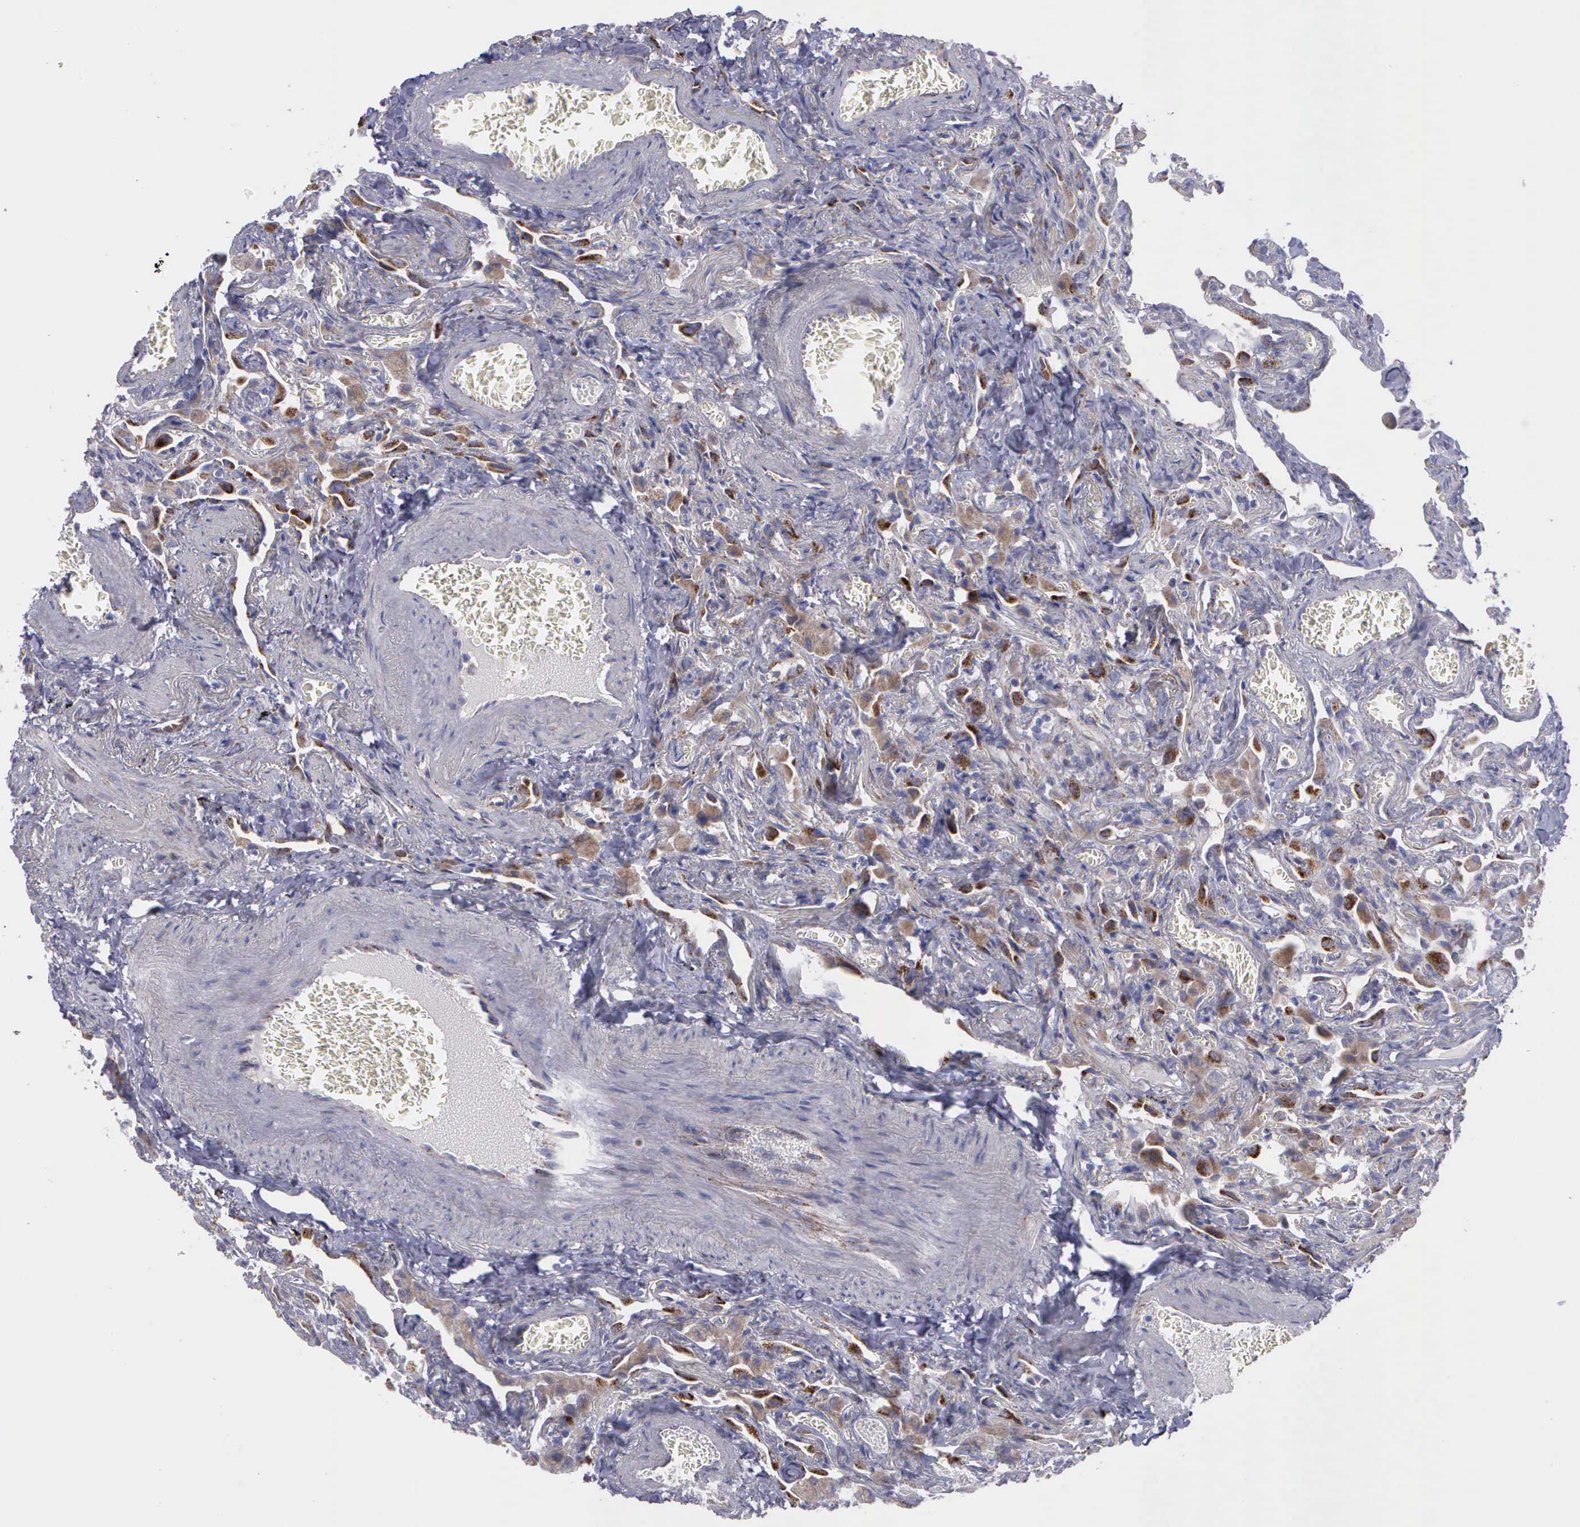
{"staining": {"intensity": "moderate", "quantity": ">75%", "location": "cytoplasmic/membranous"}, "tissue": "lung", "cell_type": "Alveolar cells", "image_type": "normal", "snomed": [{"axis": "morphology", "description": "Normal tissue, NOS"}, {"axis": "topography", "description": "Lung"}], "caption": "Immunohistochemistry of normal lung exhibits medium levels of moderate cytoplasmic/membranous staining in about >75% of alveolar cells. (DAB (3,3'-diaminobenzidine) IHC, brown staining for protein, blue staining for nuclei).", "gene": "SYNJ2BP", "patient": {"sex": "male", "age": 73}}